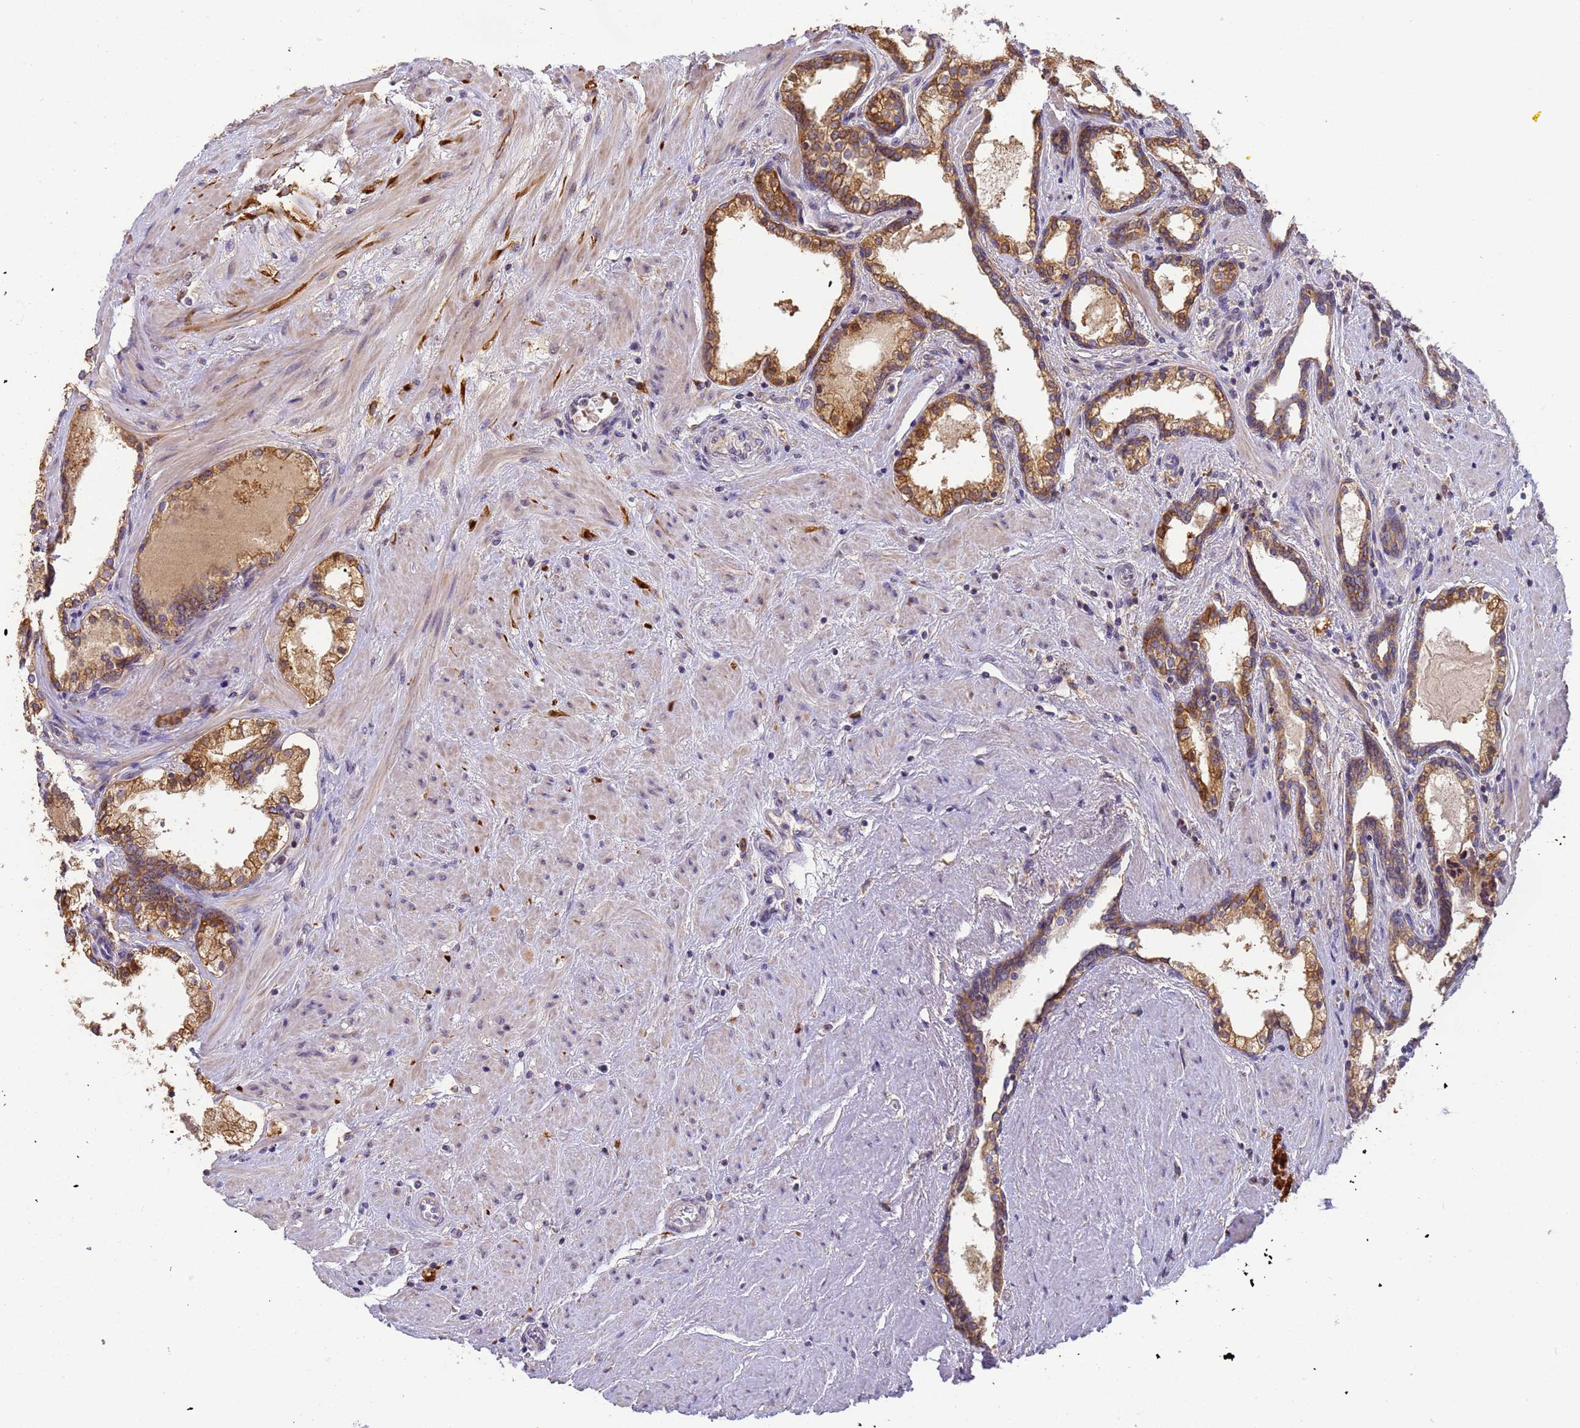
{"staining": {"intensity": "moderate", "quantity": ">75%", "location": "cytoplasmic/membranous"}, "tissue": "prostate cancer", "cell_type": "Tumor cells", "image_type": "cancer", "snomed": [{"axis": "morphology", "description": "Adenocarcinoma, High grade"}, {"axis": "topography", "description": "Prostate"}], "caption": "Immunohistochemical staining of human prostate cancer reveals moderate cytoplasmic/membranous protein expression in approximately >75% of tumor cells. (IHC, brightfield microscopy, high magnification).", "gene": "M6PR", "patient": {"sex": "male", "age": 58}}